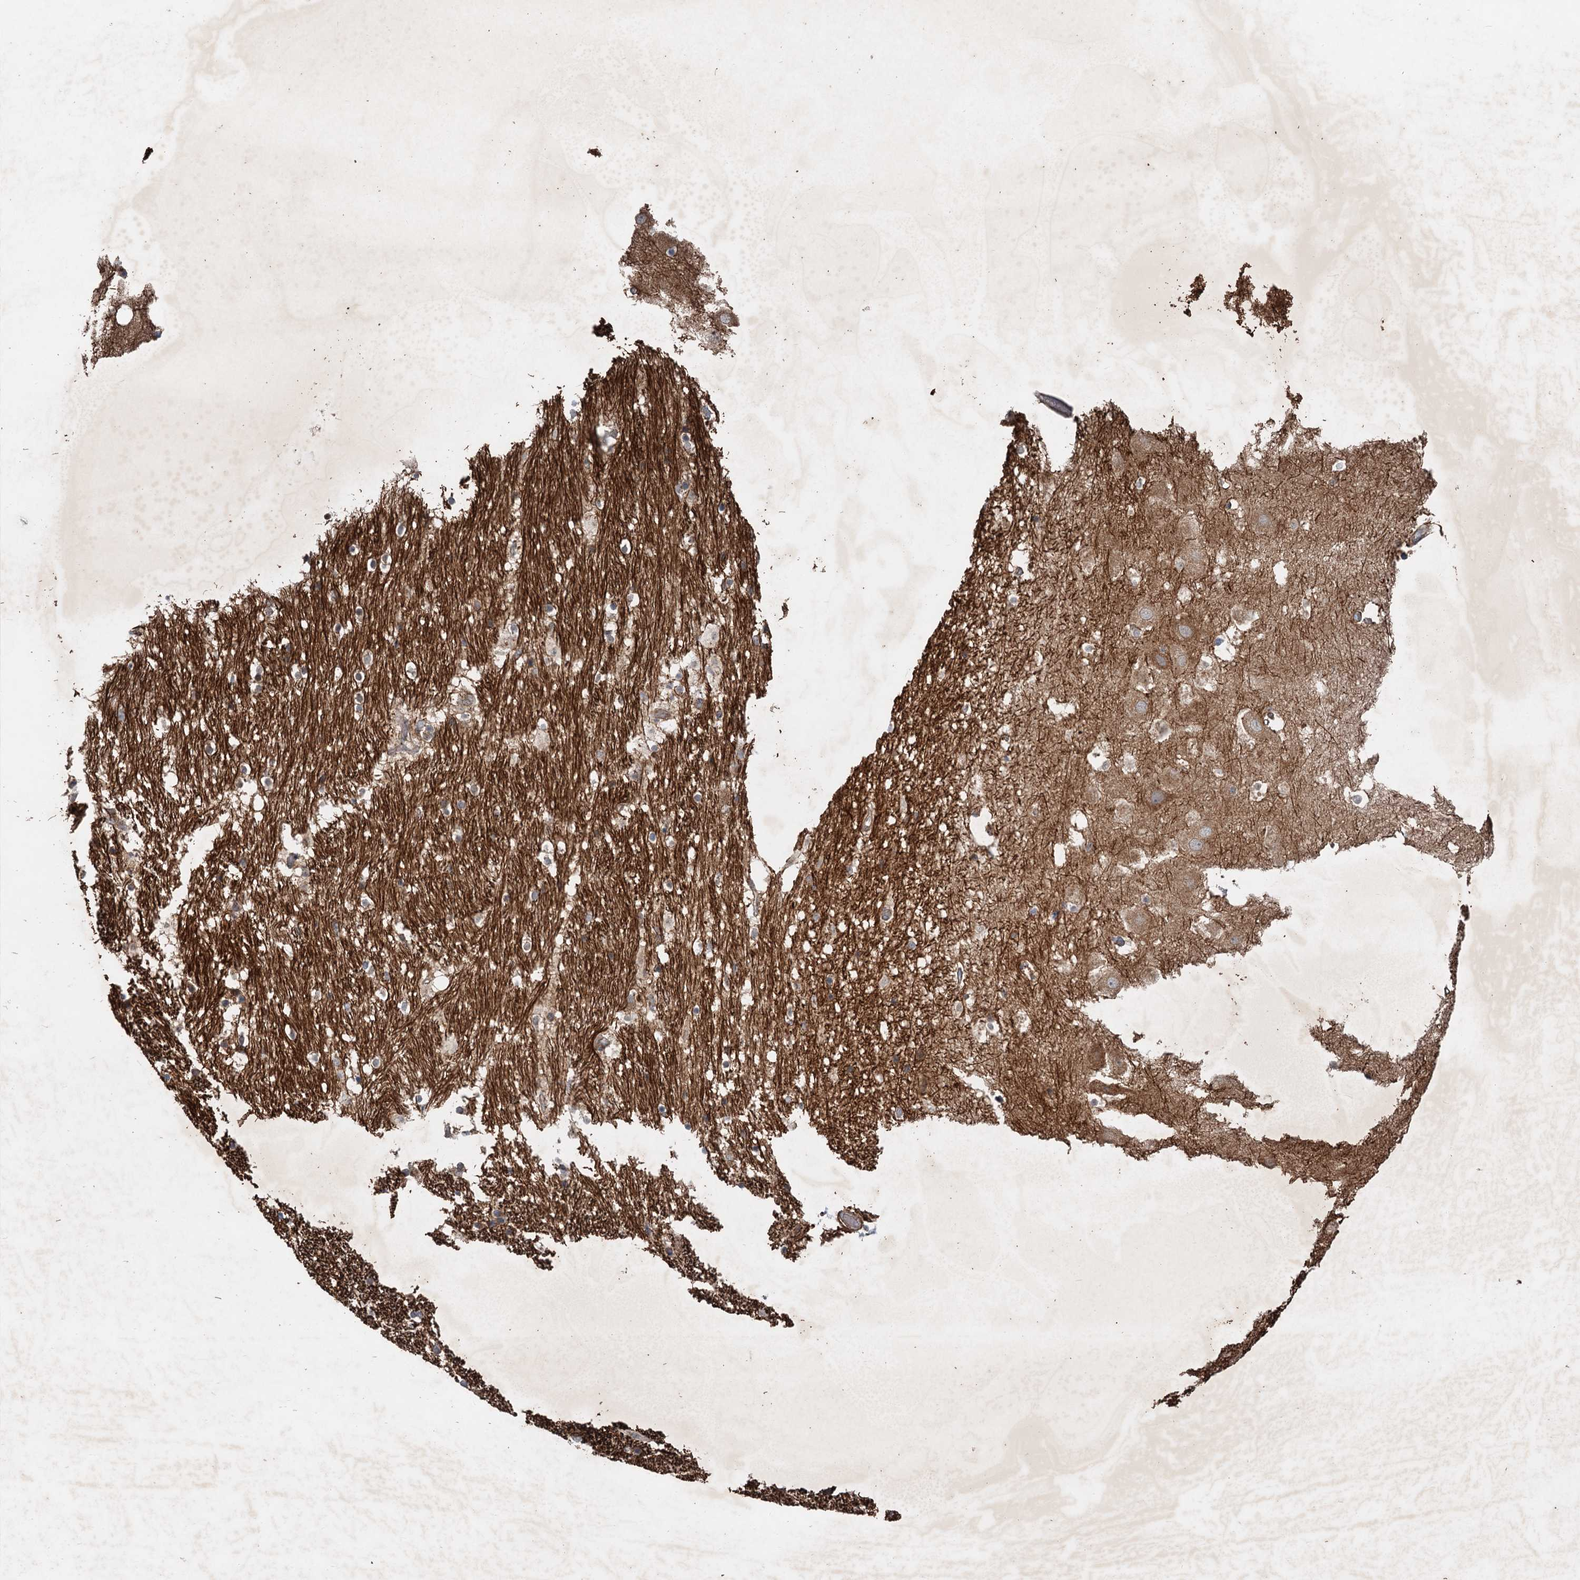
{"staining": {"intensity": "weak", "quantity": "<25%", "location": "cytoplasmic/membranous"}, "tissue": "hippocampus", "cell_type": "Glial cells", "image_type": "normal", "snomed": [{"axis": "morphology", "description": "Normal tissue, NOS"}, {"axis": "topography", "description": "Hippocampus"}], "caption": "This is an immunohistochemistry photomicrograph of benign hippocampus. There is no expression in glial cells.", "gene": "ANKRD26", "patient": {"sex": "female", "age": 52}}